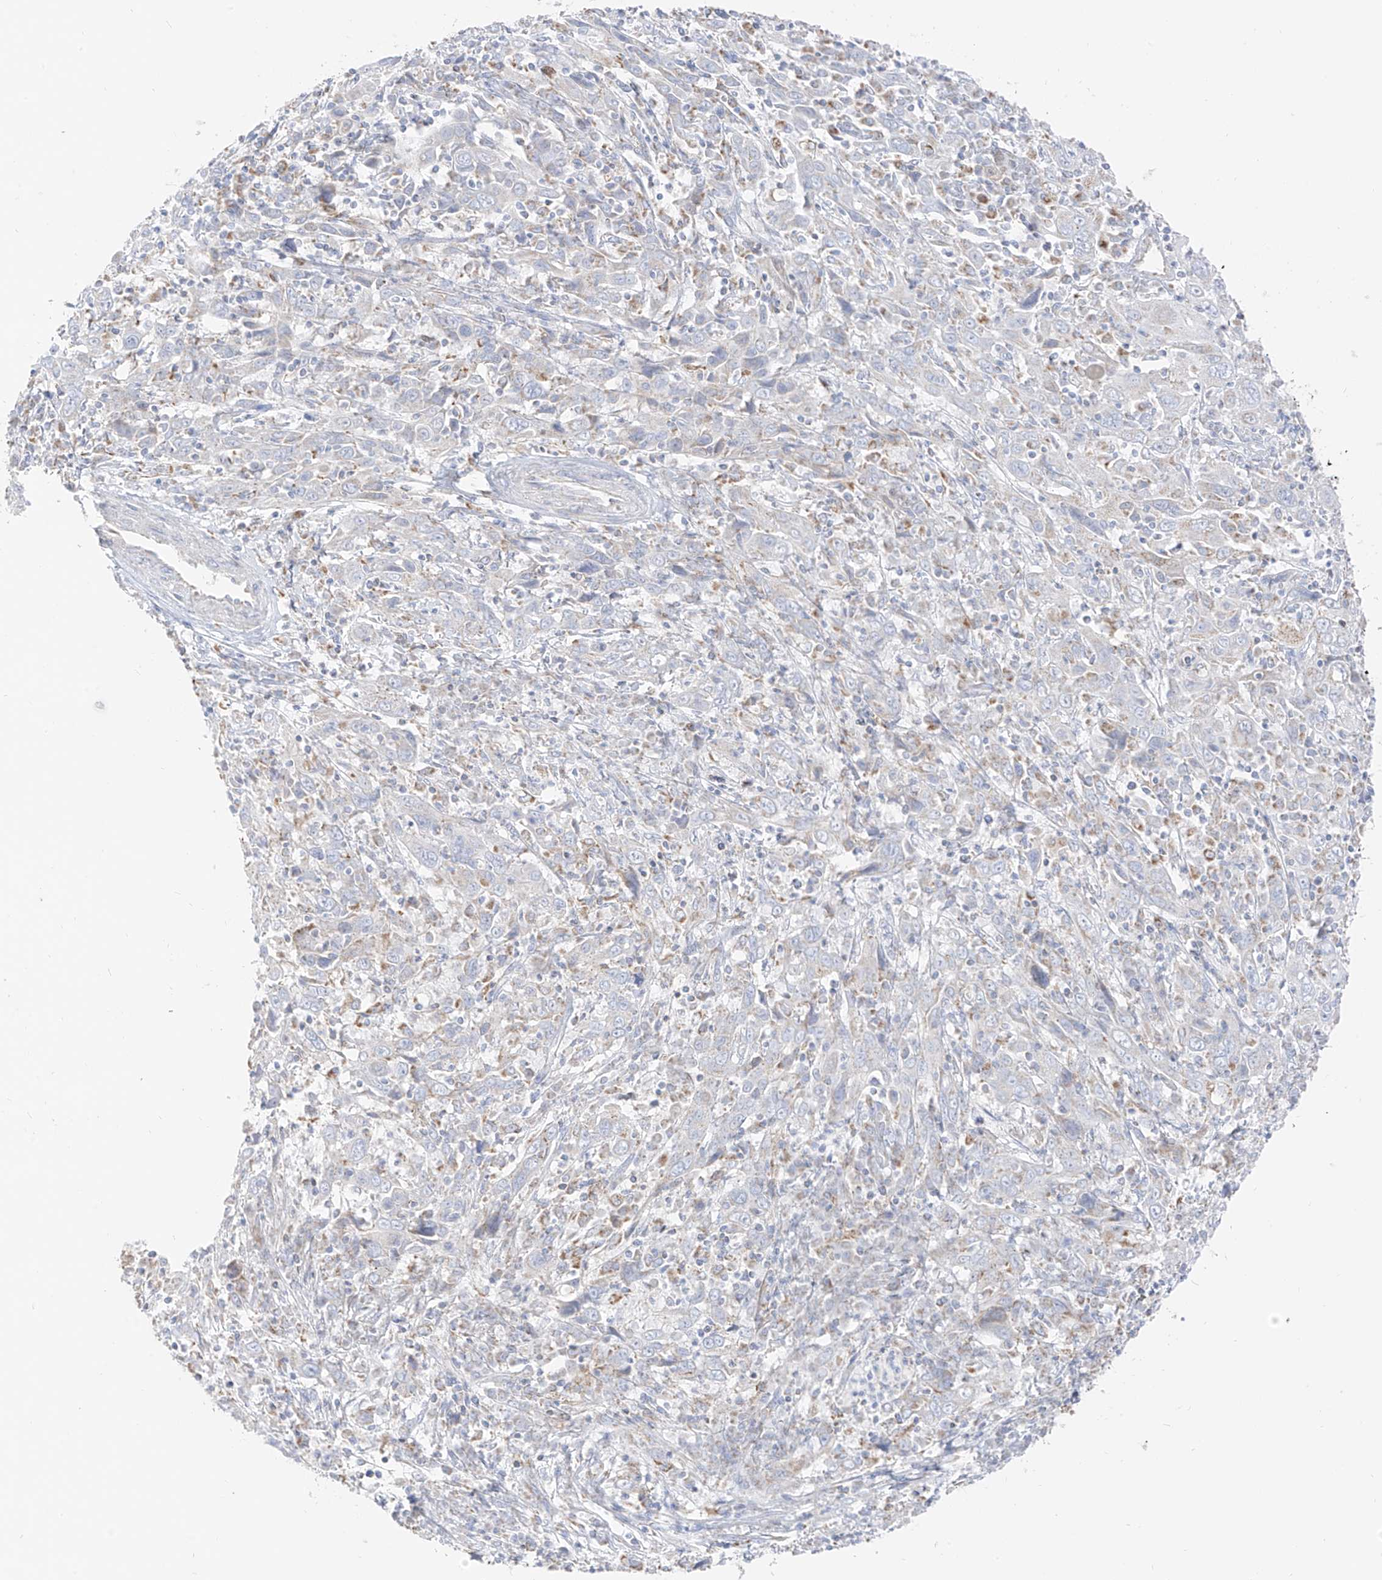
{"staining": {"intensity": "negative", "quantity": "none", "location": "none"}, "tissue": "cervical cancer", "cell_type": "Tumor cells", "image_type": "cancer", "snomed": [{"axis": "morphology", "description": "Squamous cell carcinoma, NOS"}, {"axis": "topography", "description": "Cervix"}], "caption": "High magnification brightfield microscopy of cervical squamous cell carcinoma stained with DAB (3,3'-diaminobenzidine) (brown) and counterstained with hematoxylin (blue): tumor cells show no significant expression.", "gene": "ETHE1", "patient": {"sex": "female", "age": 46}}